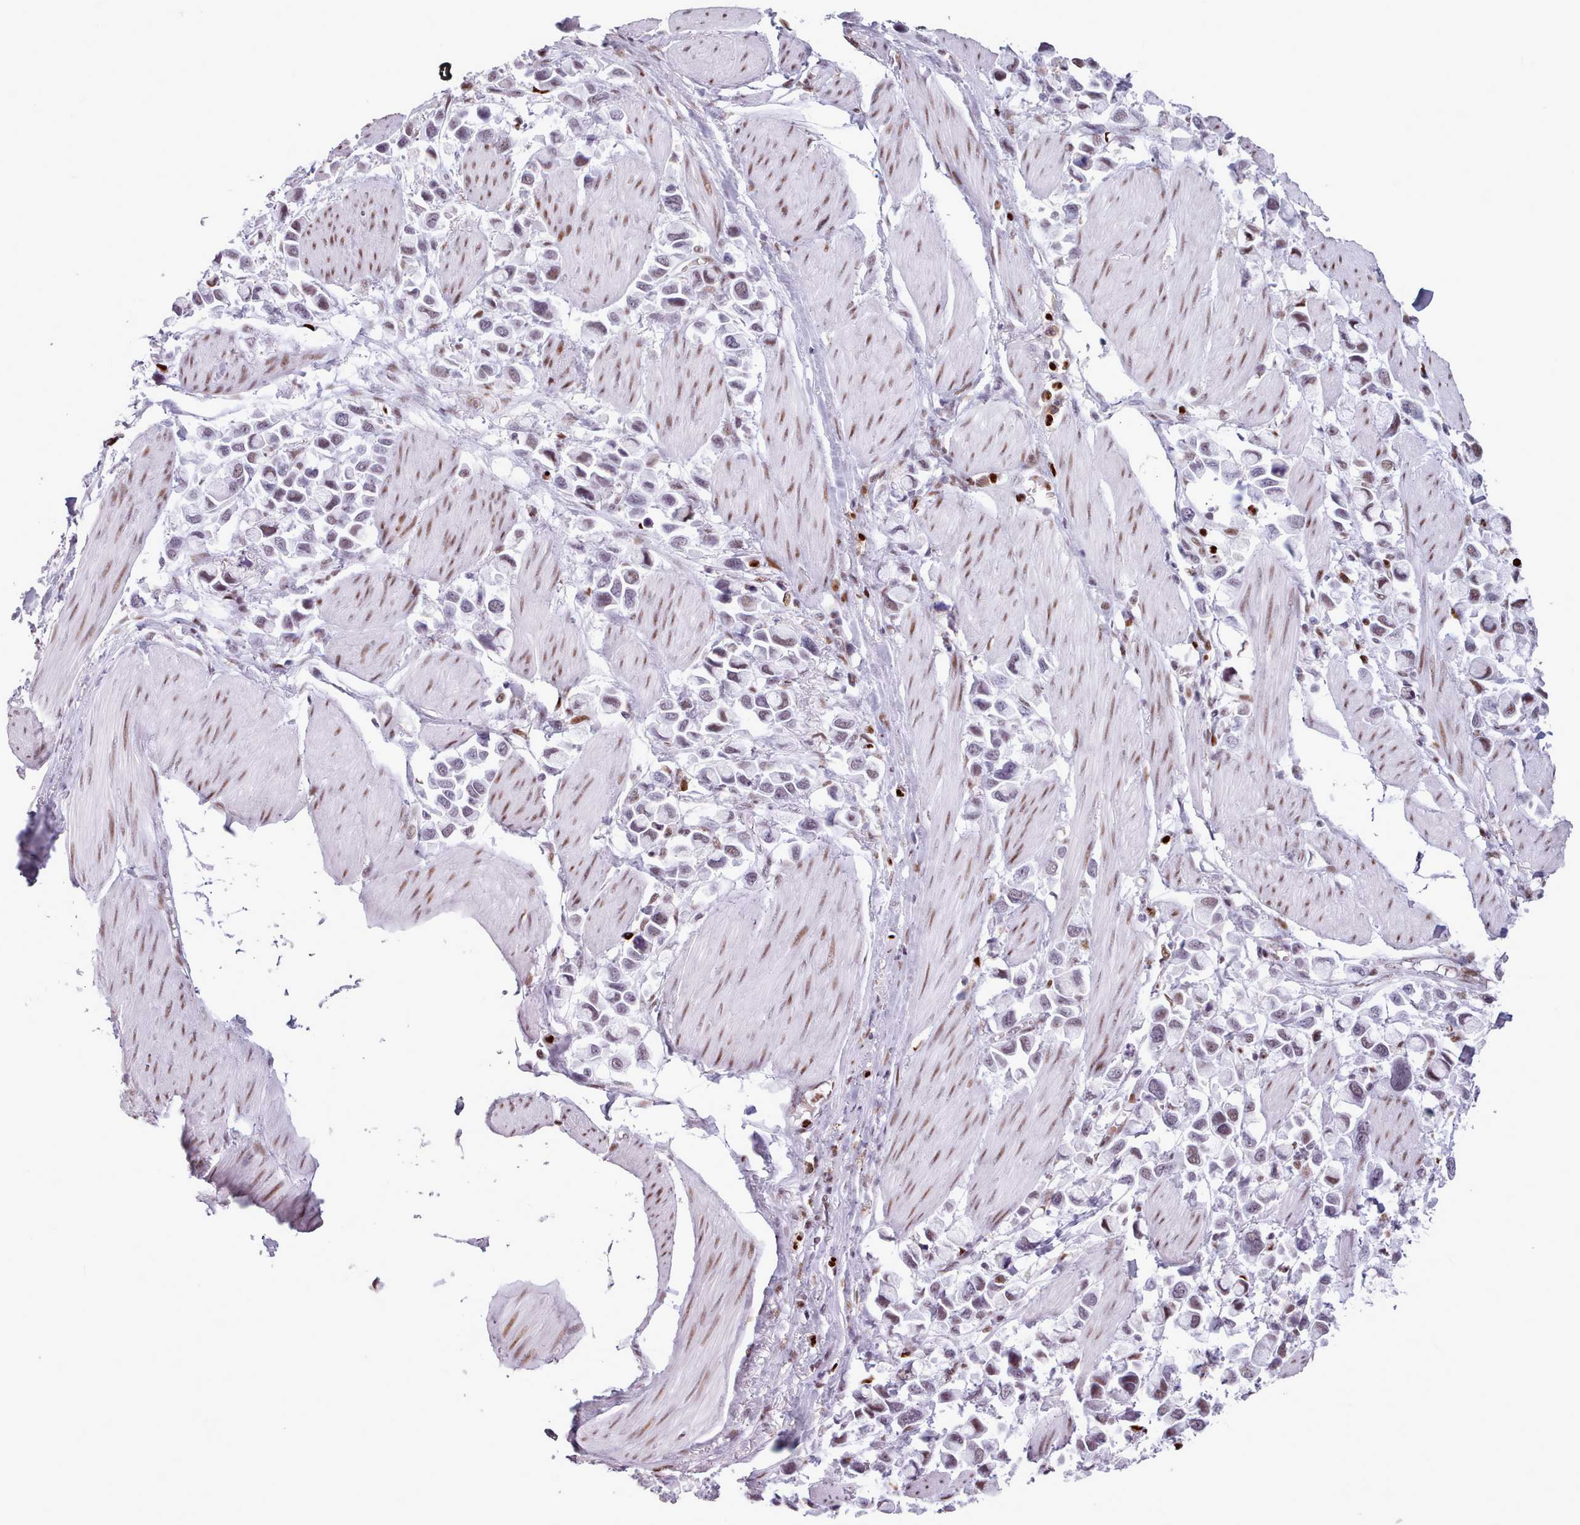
{"staining": {"intensity": "weak", "quantity": "25%-75%", "location": "nuclear"}, "tissue": "stomach cancer", "cell_type": "Tumor cells", "image_type": "cancer", "snomed": [{"axis": "morphology", "description": "Adenocarcinoma, NOS"}, {"axis": "topography", "description": "Stomach"}], "caption": "Stomach cancer (adenocarcinoma) stained for a protein demonstrates weak nuclear positivity in tumor cells.", "gene": "SRSF4", "patient": {"sex": "female", "age": 81}}